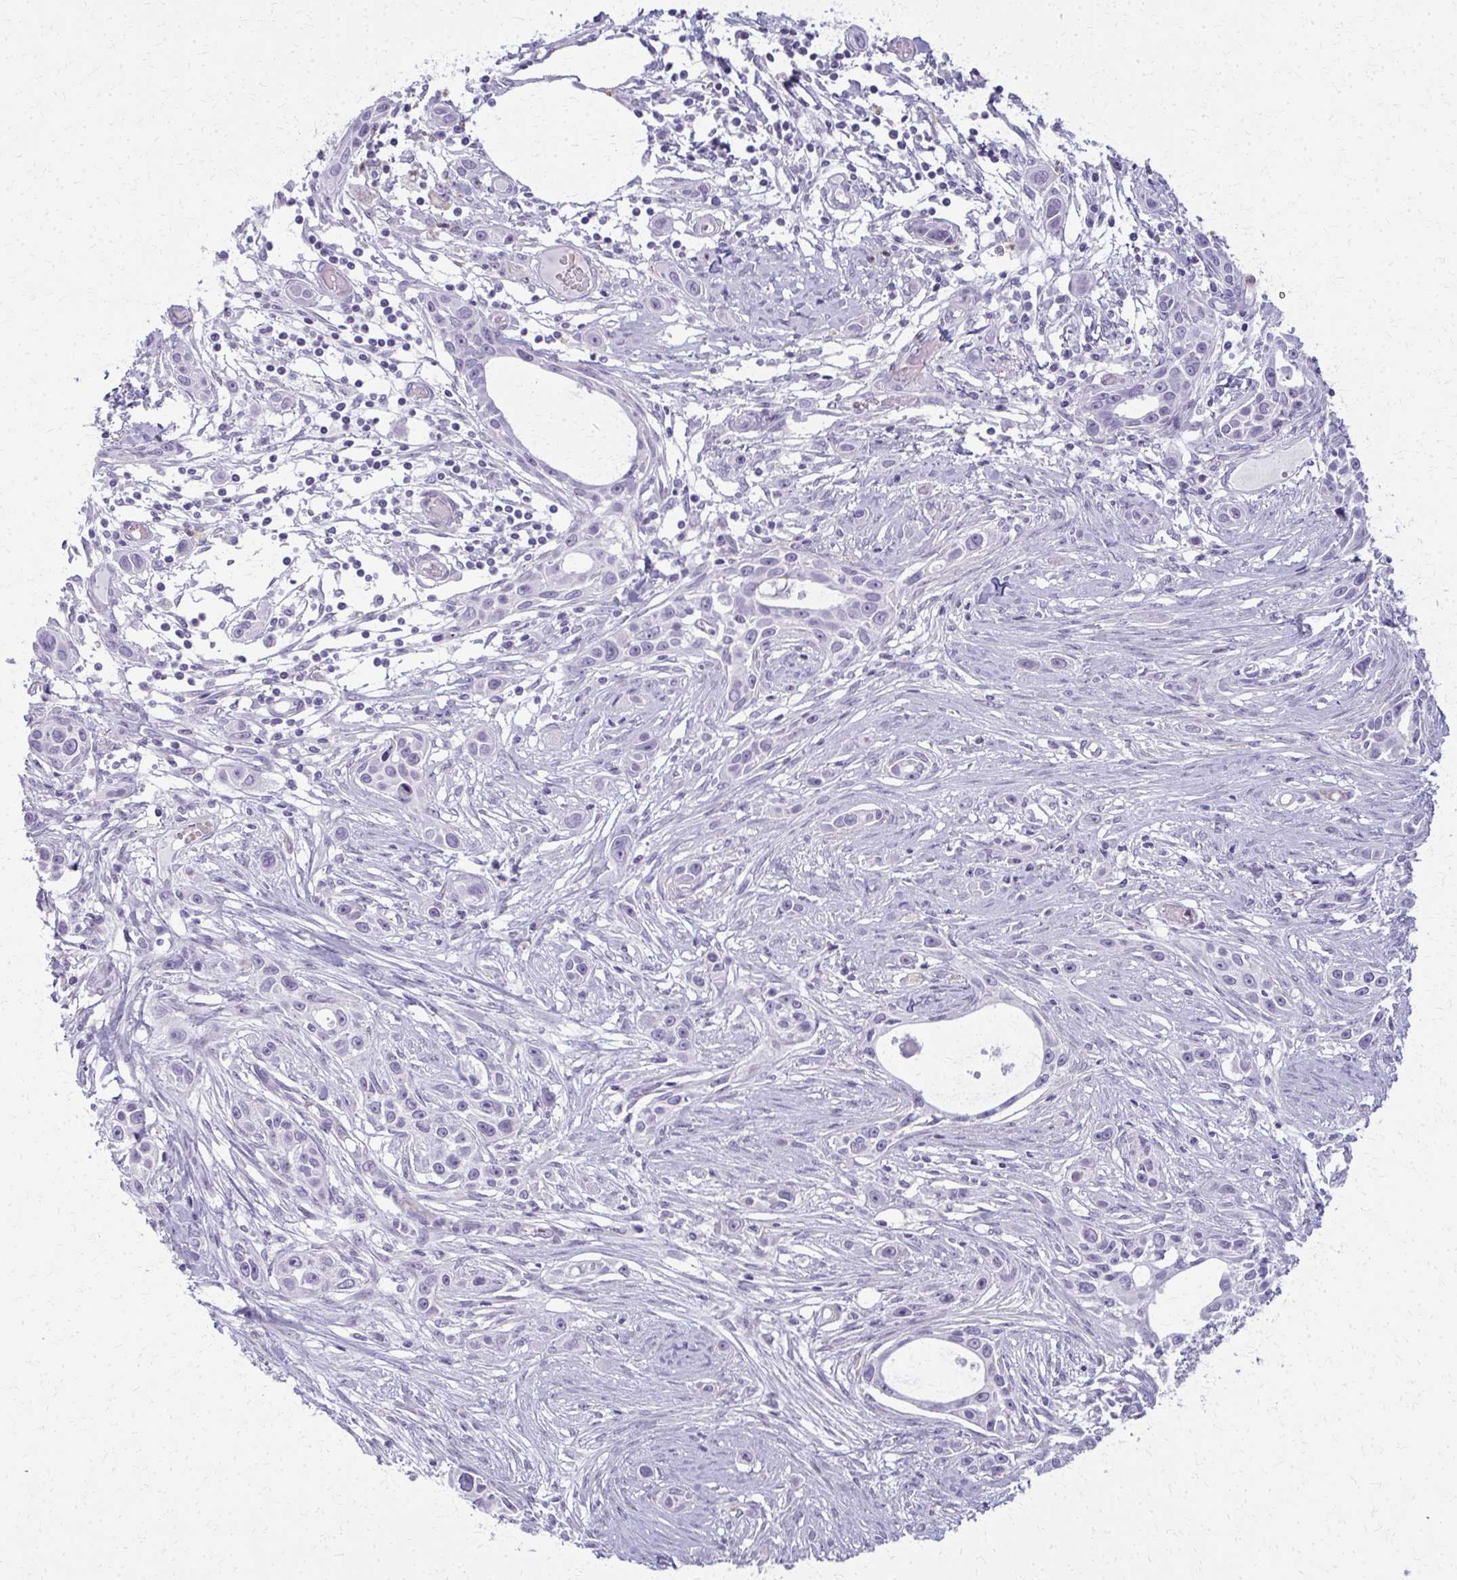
{"staining": {"intensity": "negative", "quantity": "none", "location": "none"}, "tissue": "skin cancer", "cell_type": "Tumor cells", "image_type": "cancer", "snomed": [{"axis": "morphology", "description": "Squamous cell carcinoma, NOS"}, {"axis": "topography", "description": "Skin"}], "caption": "Immunohistochemistry photomicrograph of skin cancer stained for a protein (brown), which shows no positivity in tumor cells.", "gene": "CA3", "patient": {"sex": "female", "age": 69}}